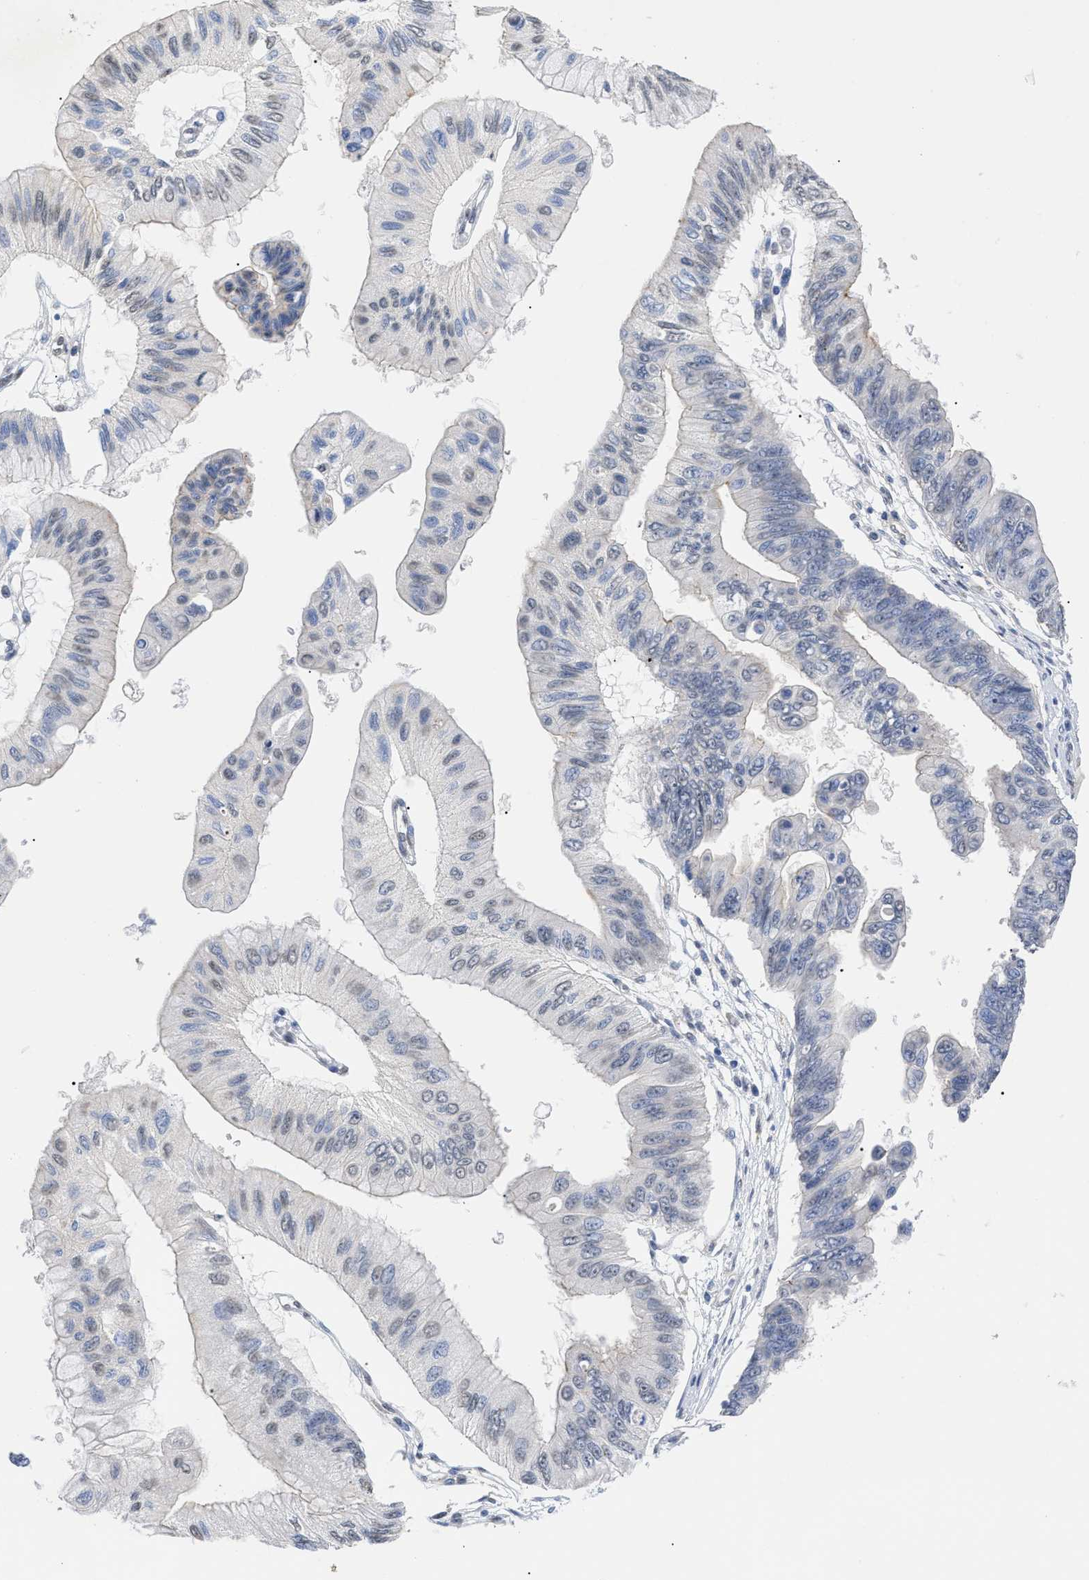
{"staining": {"intensity": "weak", "quantity": "<25%", "location": "nuclear"}, "tissue": "pancreatic cancer", "cell_type": "Tumor cells", "image_type": "cancer", "snomed": [{"axis": "morphology", "description": "Adenocarcinoma, NOS"}, {"axis": "topography", "description": "Pancreas"}], "caption": "Immunohistochemical staining of pancreatic adenocarcinoma exhibits no significant positivity in tumor cells. The staining is performed using DAB brown chromogen with nuclei counter-stained in using hematoxylin.", "gene": "SFXN5", "patient": {"sex": "female", "age": 77}}